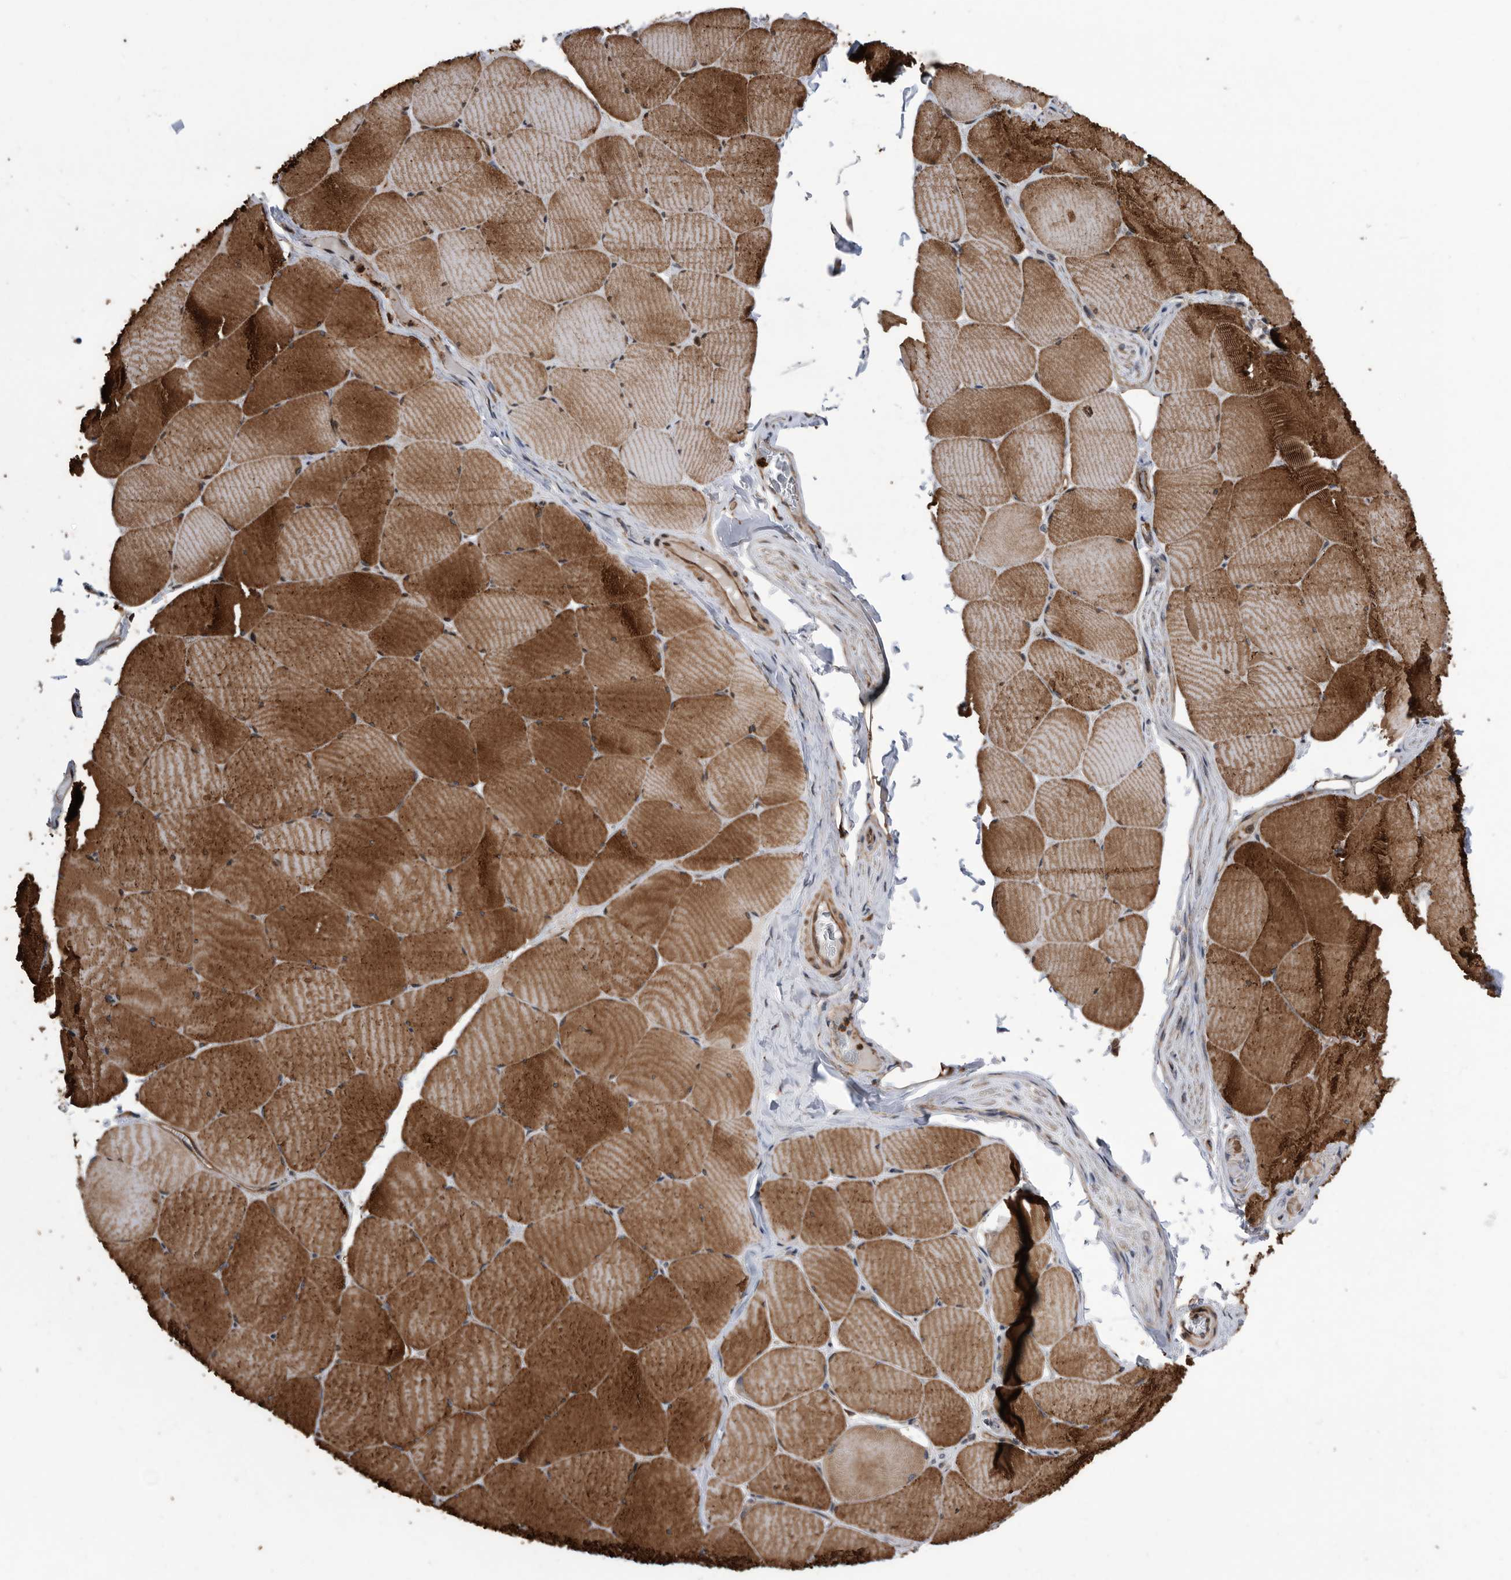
{"staining": {"intensity": "strong", "quantity": ">75%", "location": "cytoplasmic/membranous"}, "tissue": "skeletal muscle", "cell_type": "Myocytes", "image_type": "normal", "snomed": [{"axis": "morphology", "description": "Normal tissue, NOS"}, {"axis": "topography", "description": "Skeletal muscle"}, {"axis": "topography", "description": "Head-Neck"}], "caption": "A high amount of strong cytoplasmic/membranous positivity is seen in about >75% of myocytes in benign skeletal muscle. The protein is stained brown, and the nuclei are stained in blue (DAB (3,3'-diaminobenzidine) IHC with brightfield microscopy, high magnification).", "gene": "SERINC2", "patient": {"sex": "male", "age": 66}}